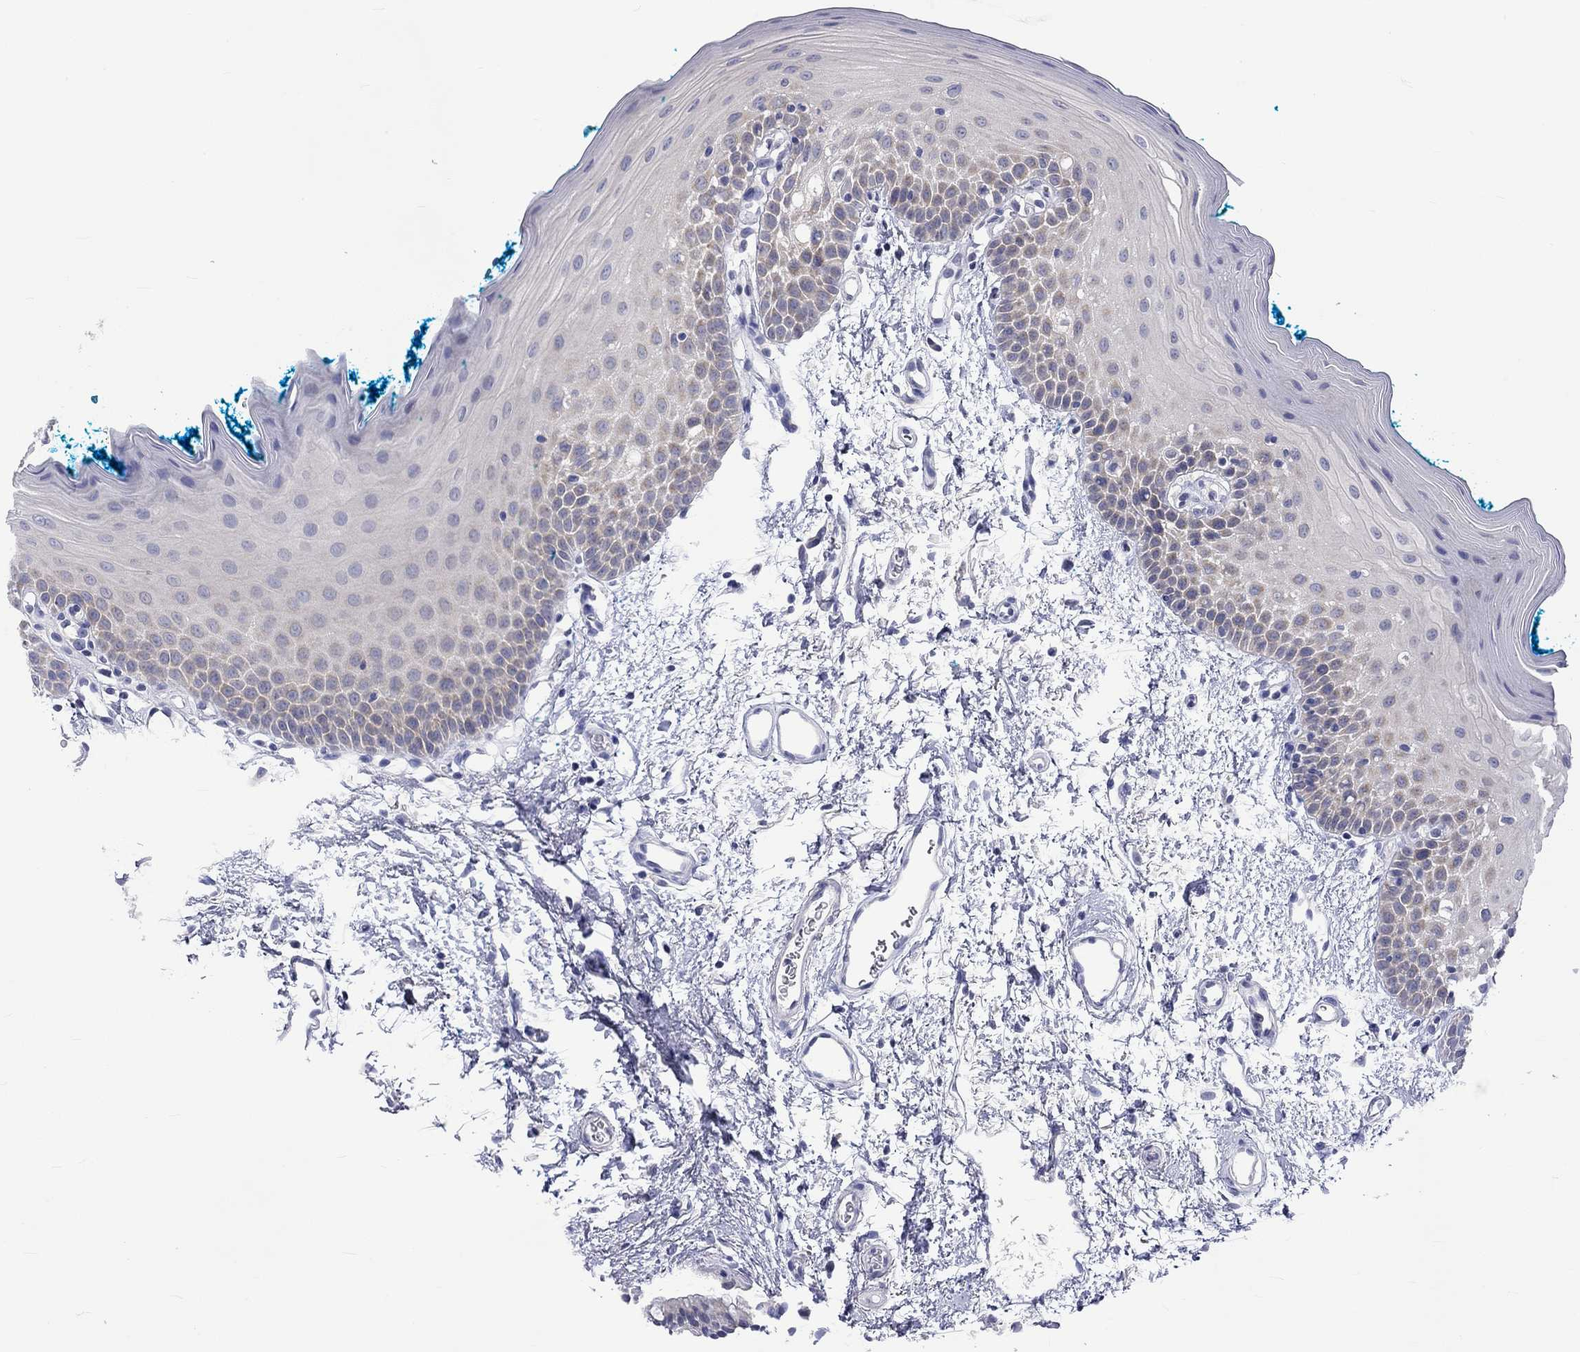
{"staining": {"intensity": "negative", "quantity": "none", "location": "none"}, "tissue": "oral mucosa", "cell_type": "Squamous epithelial cells", "image_type": "normal", "snomed": [{"axis": "morphology", "description": "Normal tissue, NOS"}, {"axis": "morphology", "description": "Squamous cell carcinoma, NOS"}, {"axis": "topography", "description": "Oral tissue"}, {"axis": "topography", "description": "Head-Neck"}], "caption": "Human oral mucosa stained for a protein using immunohistochemistry (IHC) demonstrates no positivity in squamous epithelial cells.", "gene": "CERS1", "patient": {"sex": "female", "age": 75}}